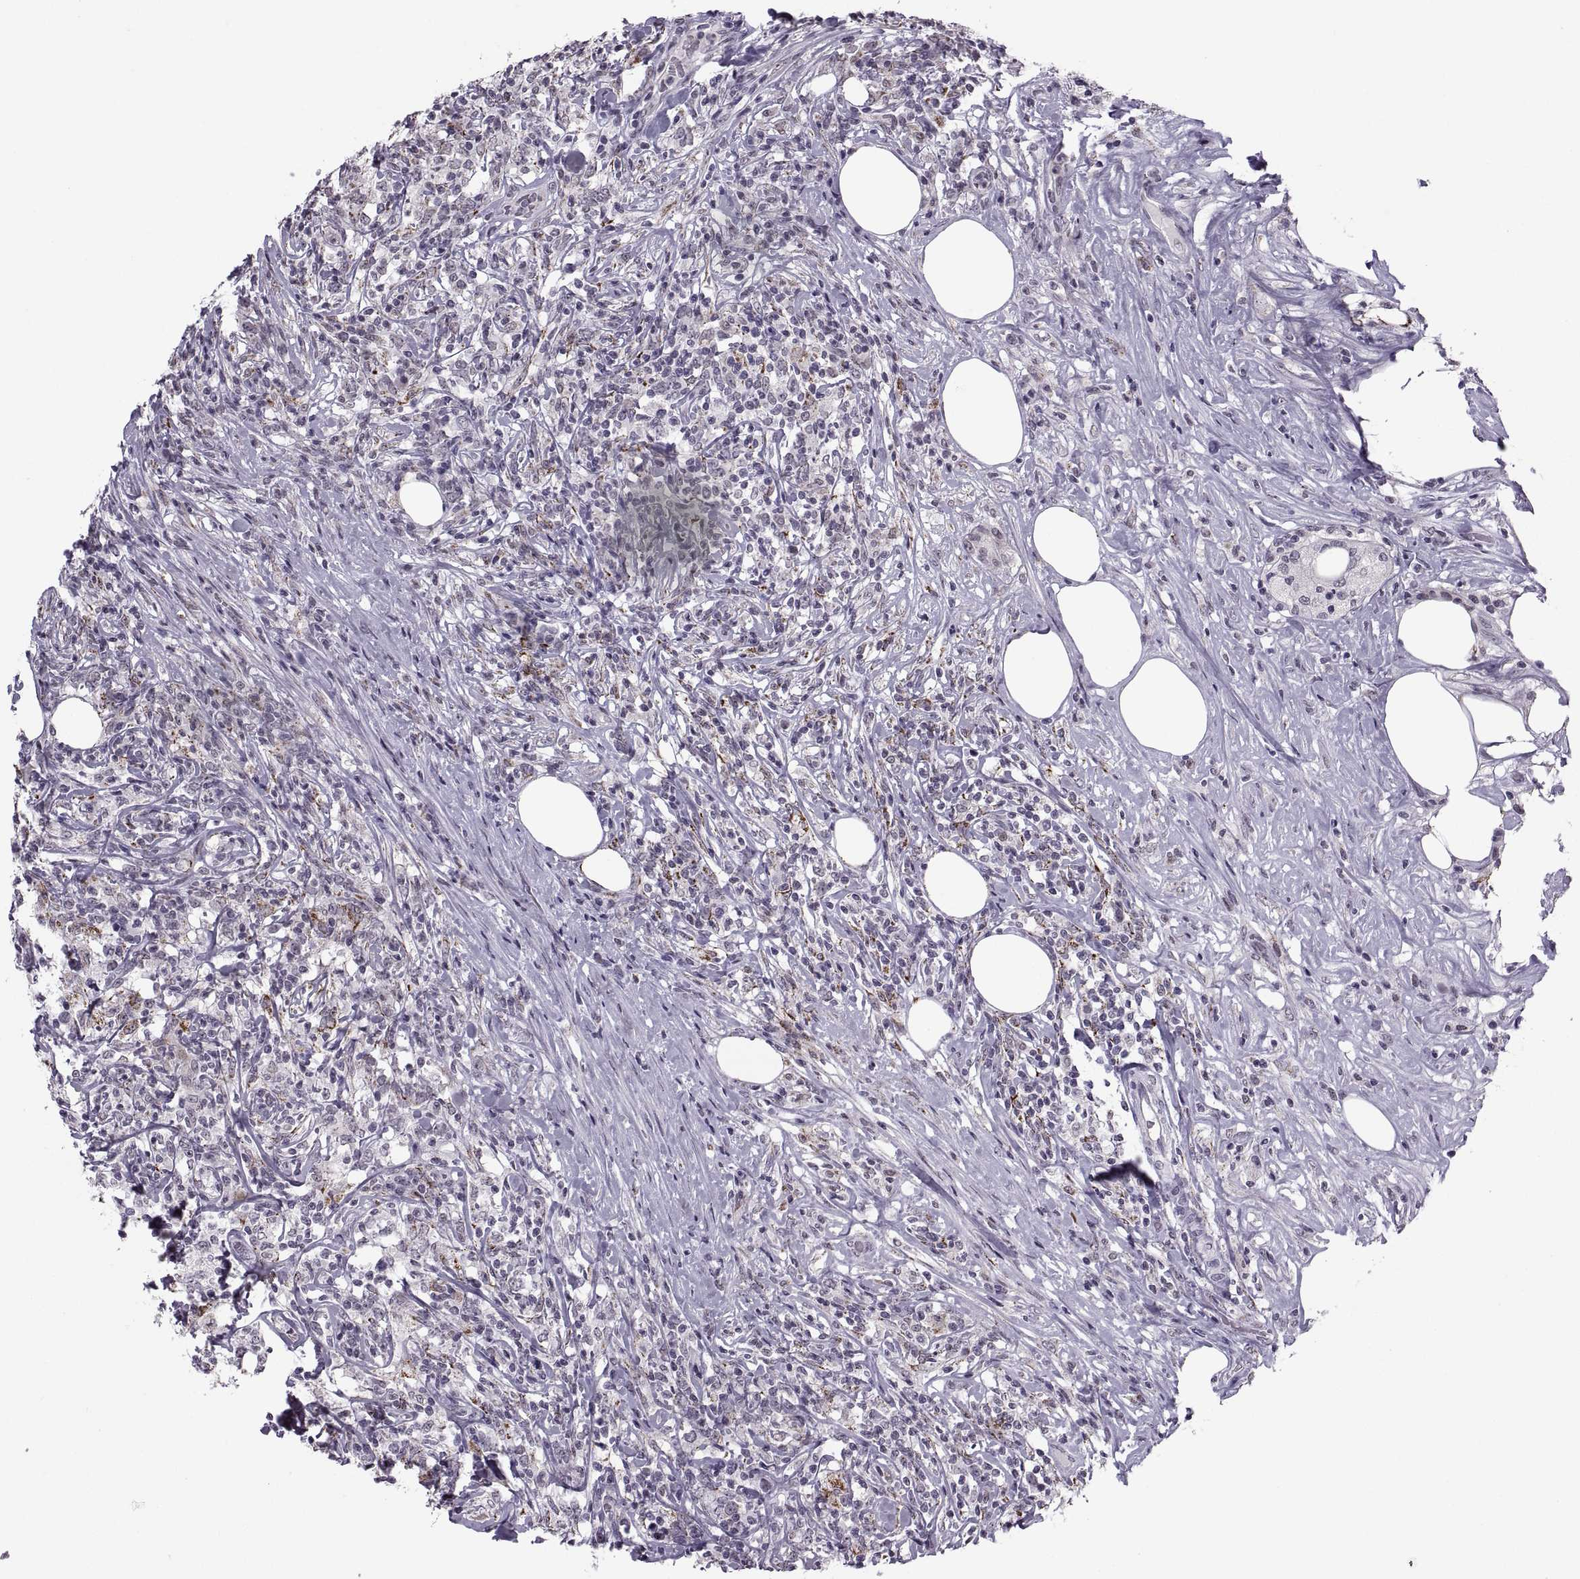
{"staining": {"intensity": "negative", "quantity": "none", "location": "none"}, "tissue": "lymphoma", "cell_type": "Tumor cells", "image_type": "cancer", "snomed": [{"axis": "morphology", "description": "Malignant lymphoma, non-Hodgkin's type, High grade"}, {"axis": "topography", "description": "Lymph node"}], "caption": "Tumor cells show no significant protein expression in lymphoma.", "gene": "OTP", "patient": {"sex": "female", "age": 84}}